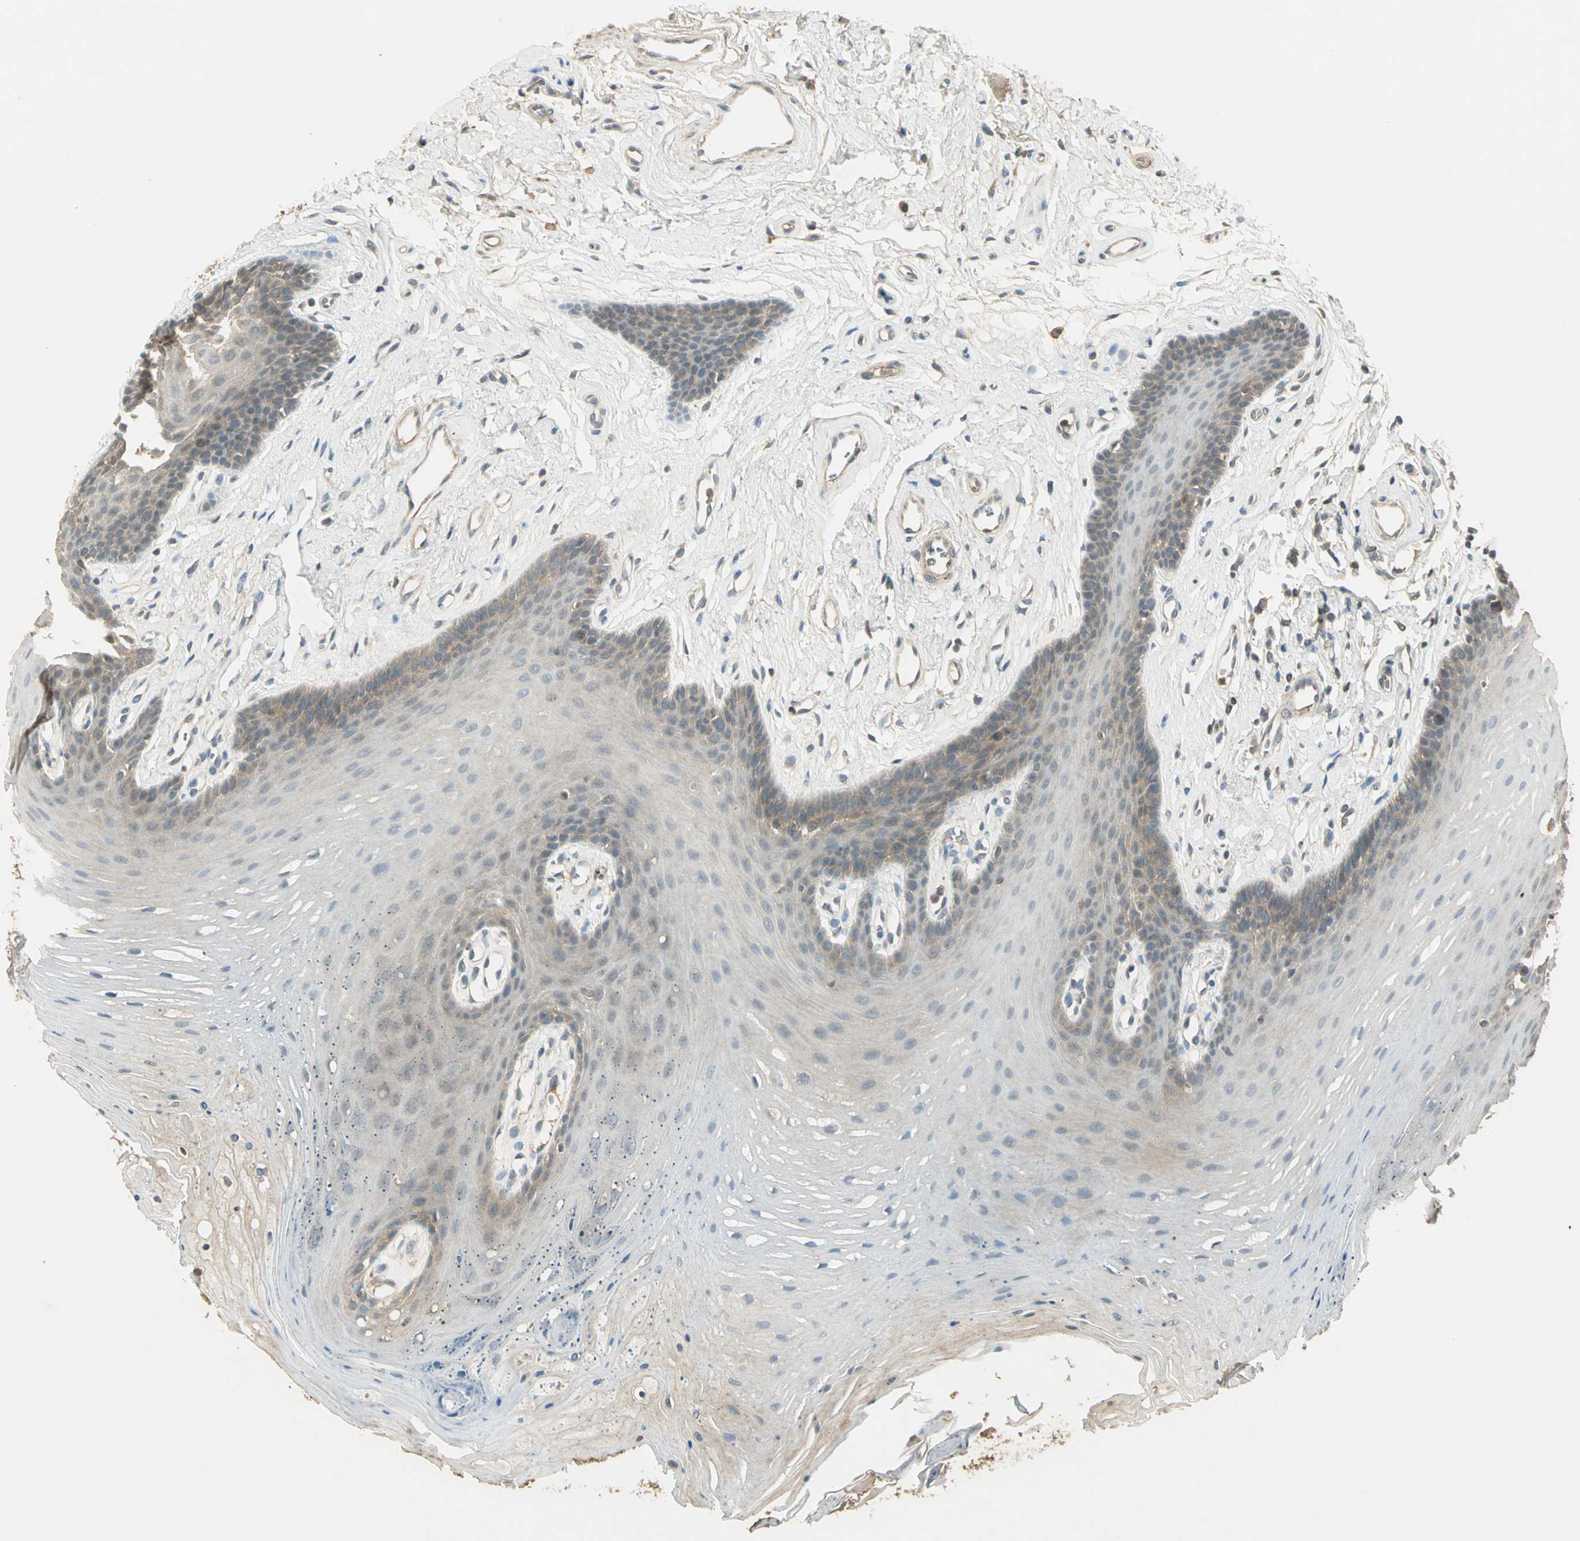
{"staining": {"intensity": "weak", "quantity": ">75%", "location": "cytoplasmic/membranous"}, "tissue": "oral mucosa", "cell_type": "Squamous epithelial cells", "image_type": "normal", "snomed": [{"axis": "morphology", "description": "Normal tissue, NOS"}, {"axis": "topography", "description": "Oral tissue"}], "caption": "Protein staining demonstrates weak cytoplasmic/membranous expression in approximately >75% of squamous epithelial cells in benign oral mucosa.", "gene": "KEAP1", "patient": {"sex": "male", "age": 62}}